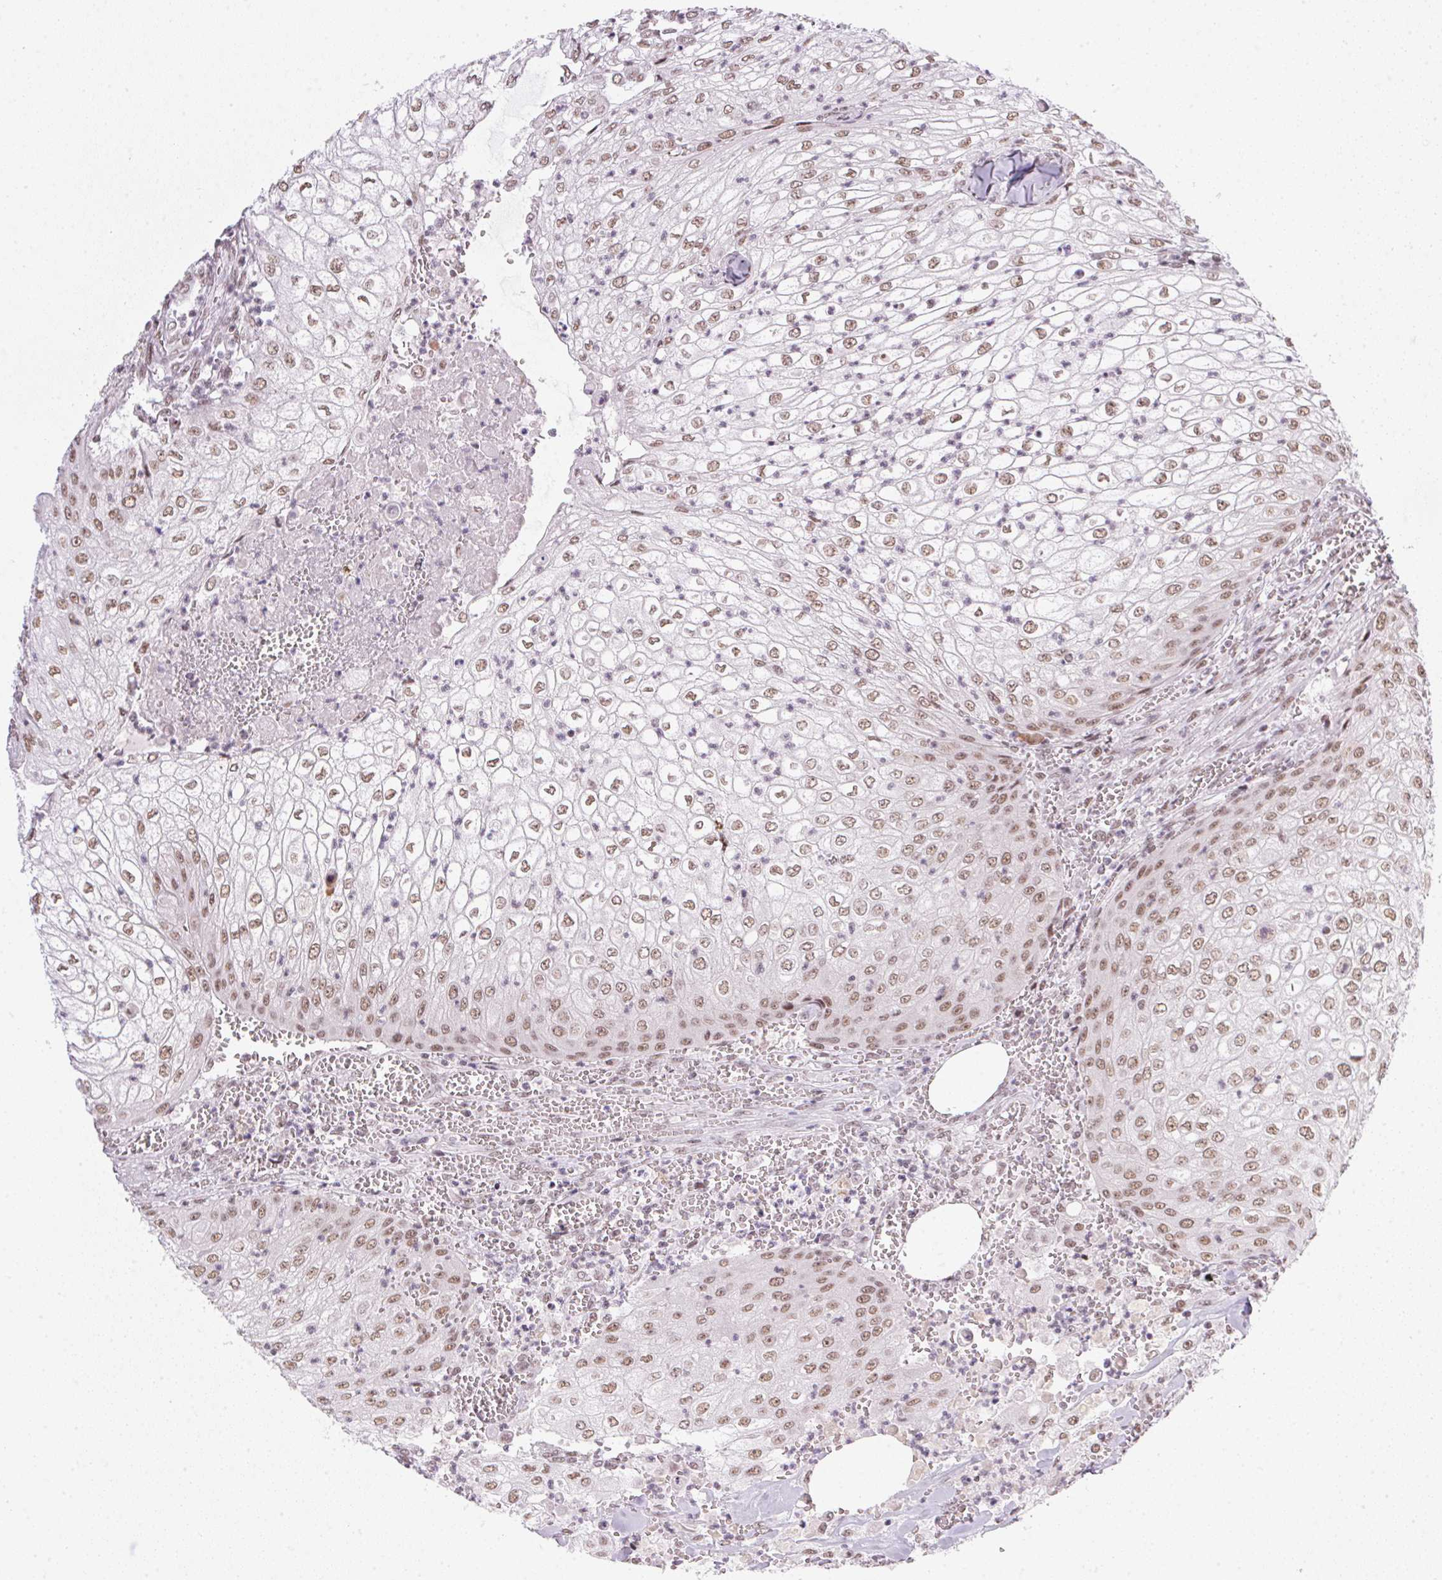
{"staining": {"intensity": "weak", "quantity": ">75%", "location": "nuclear"}, "tissue": "urothelial cancer", "cell_type": "Tumor cells", "image_type": "cancer", "snomed": [{"axis": "morphology", "description": "Urothelial carcinoma, High grade"}, {"axis": "topography", "description": "Urinary bladder"}], "caption": "About >75% of tumor cells in urothelial cancer reveal weak nuclear protein expression as visualized by brown immunohistochemical staining.", "gene": "SRSF7", "patient": {"sex": "male", "age": 62}}